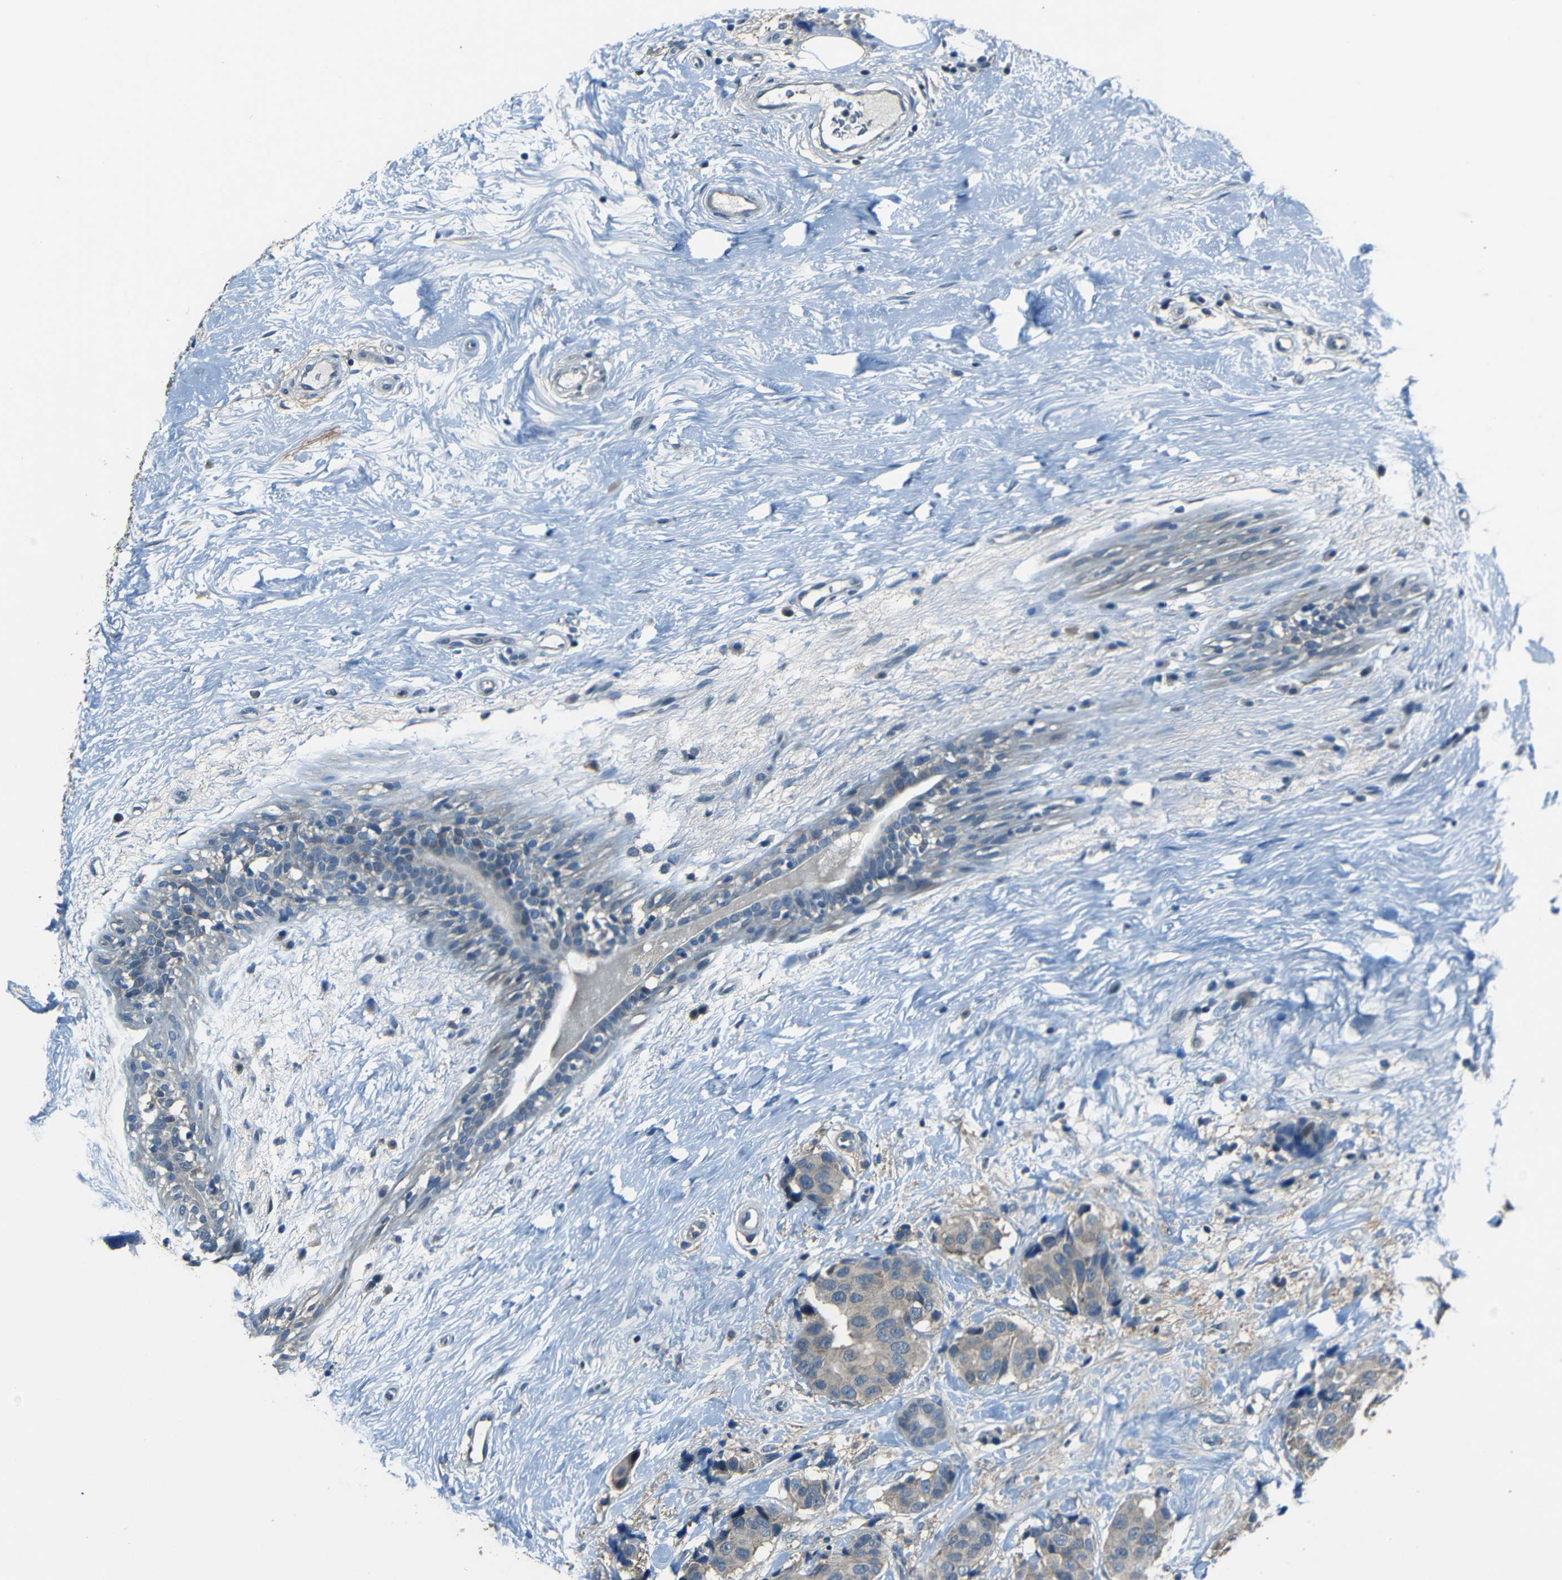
{"staining": {"intensity": "negative", "quantity": "none", "location": "none"}, "tissue": "breast cancer", "cell_type": "Tumor cells", "image_type": "cancer", "snomed": [{"axis": "morphology", "description": "Normal tissue, NOS"}, {"axis": "morphology", "description": "Duct carcinoma"}, {"axis": "topography", "description": "Breast"}], "caption": "DAB immunohistochemical staining of human breast invasive ductal carcinoma demonstrates no significant expression in tumor cells.", "gene": "SLA", "patient": {"sex": "female", "age": 39}}